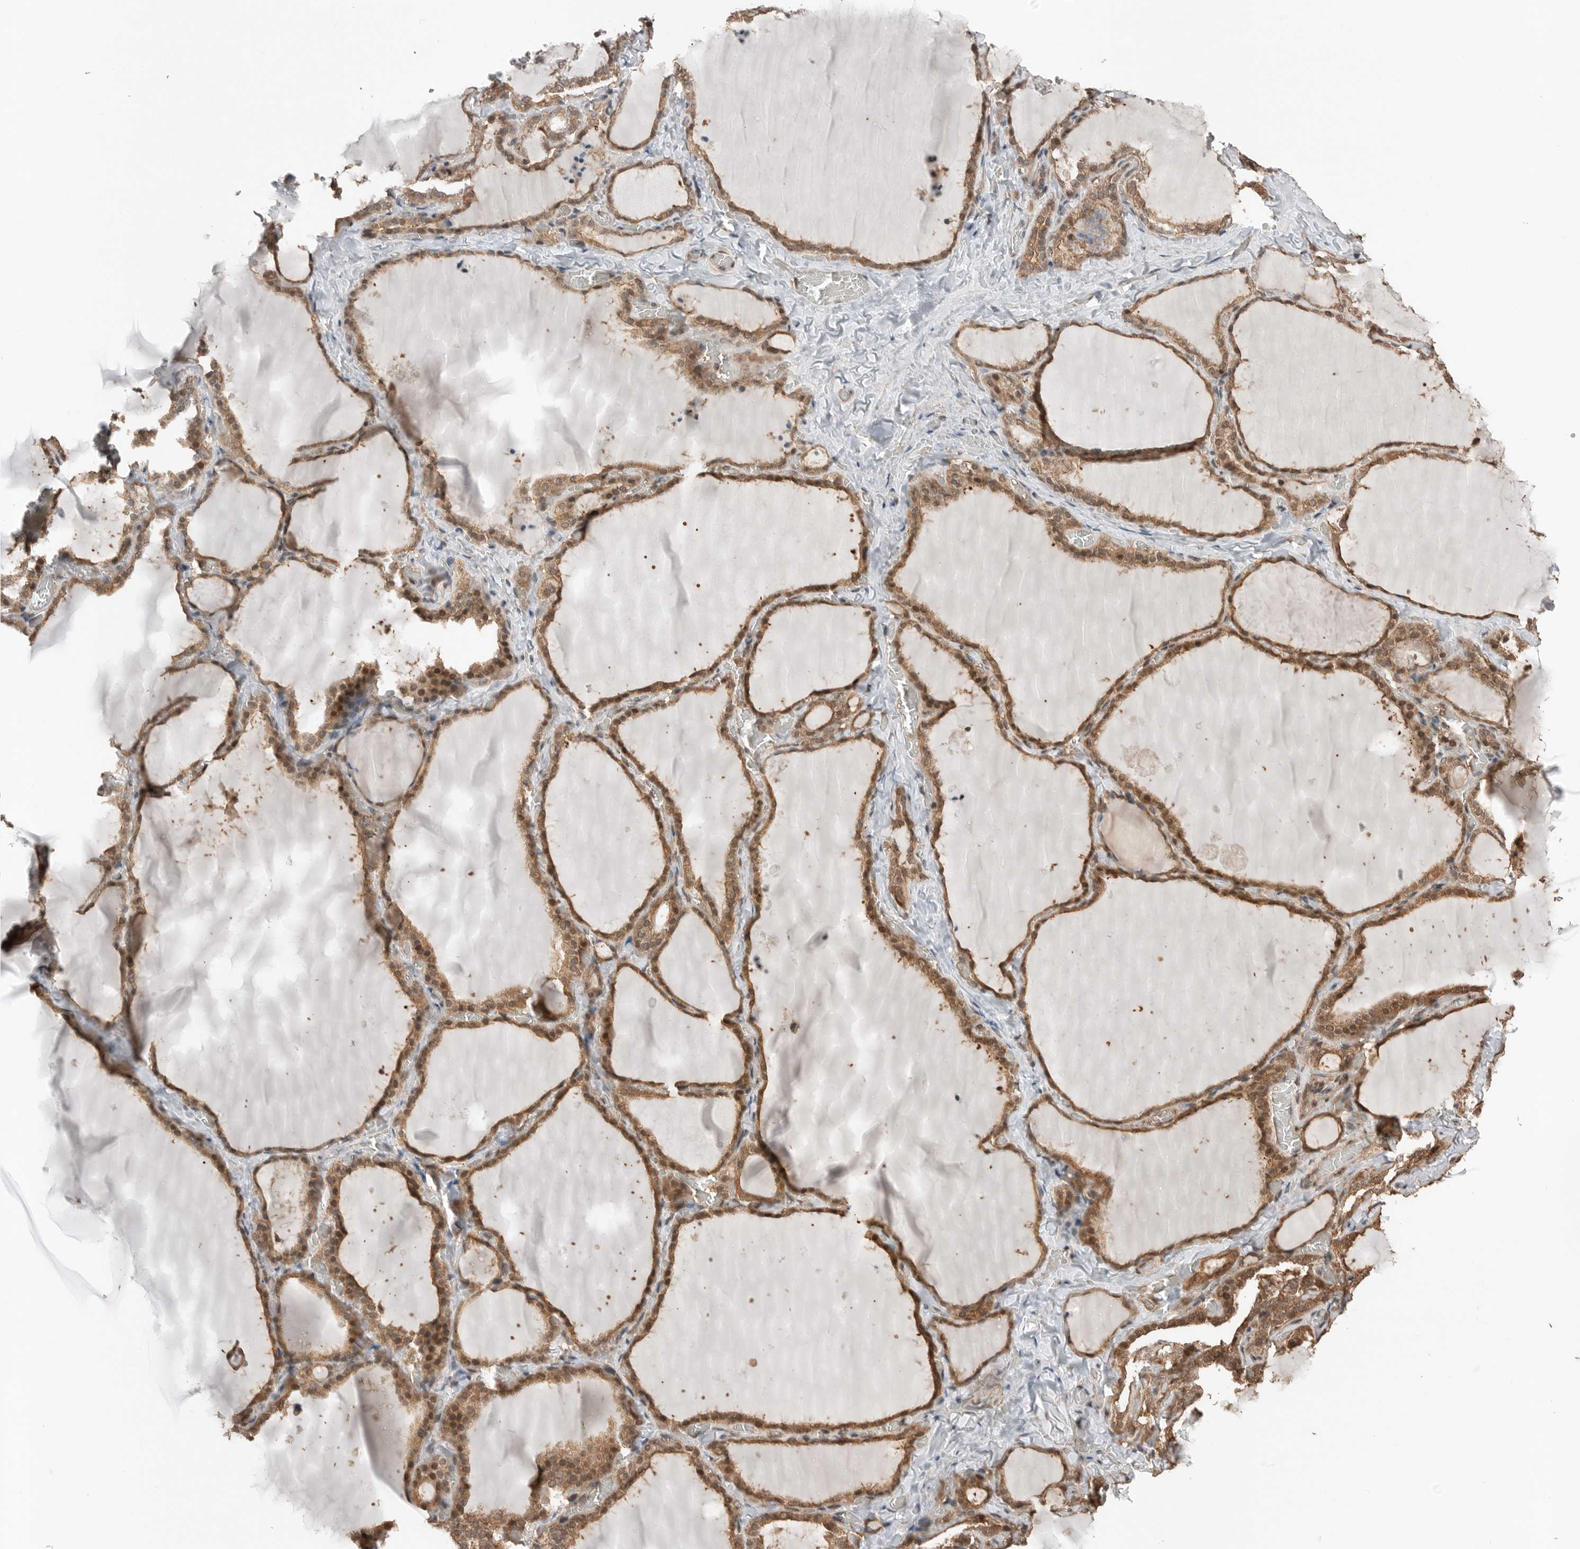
{"staining": {"intensity": "moderate", "quantity": ">75%", "location": "cytoplasmic/membranous,nuclear"}, "tissue": "thyroid gland", "cell_type": "Glandular cells", "image_type": "normal", "snomed": [{"axis": "morphology", "description": "Normal tissue, NOS"}, {"axis": "topography", "description": "Thyroid gland"}], "caption": "There is medium levels of moderate cytoplasmic/membranous,nuclear expression in glandular cells of unremarkable thyroid gland, as demonstrated by immunohistochemical staining (brown color).", "gene": "PEAK1", "patient": {"sex": "female", "age": 22}}